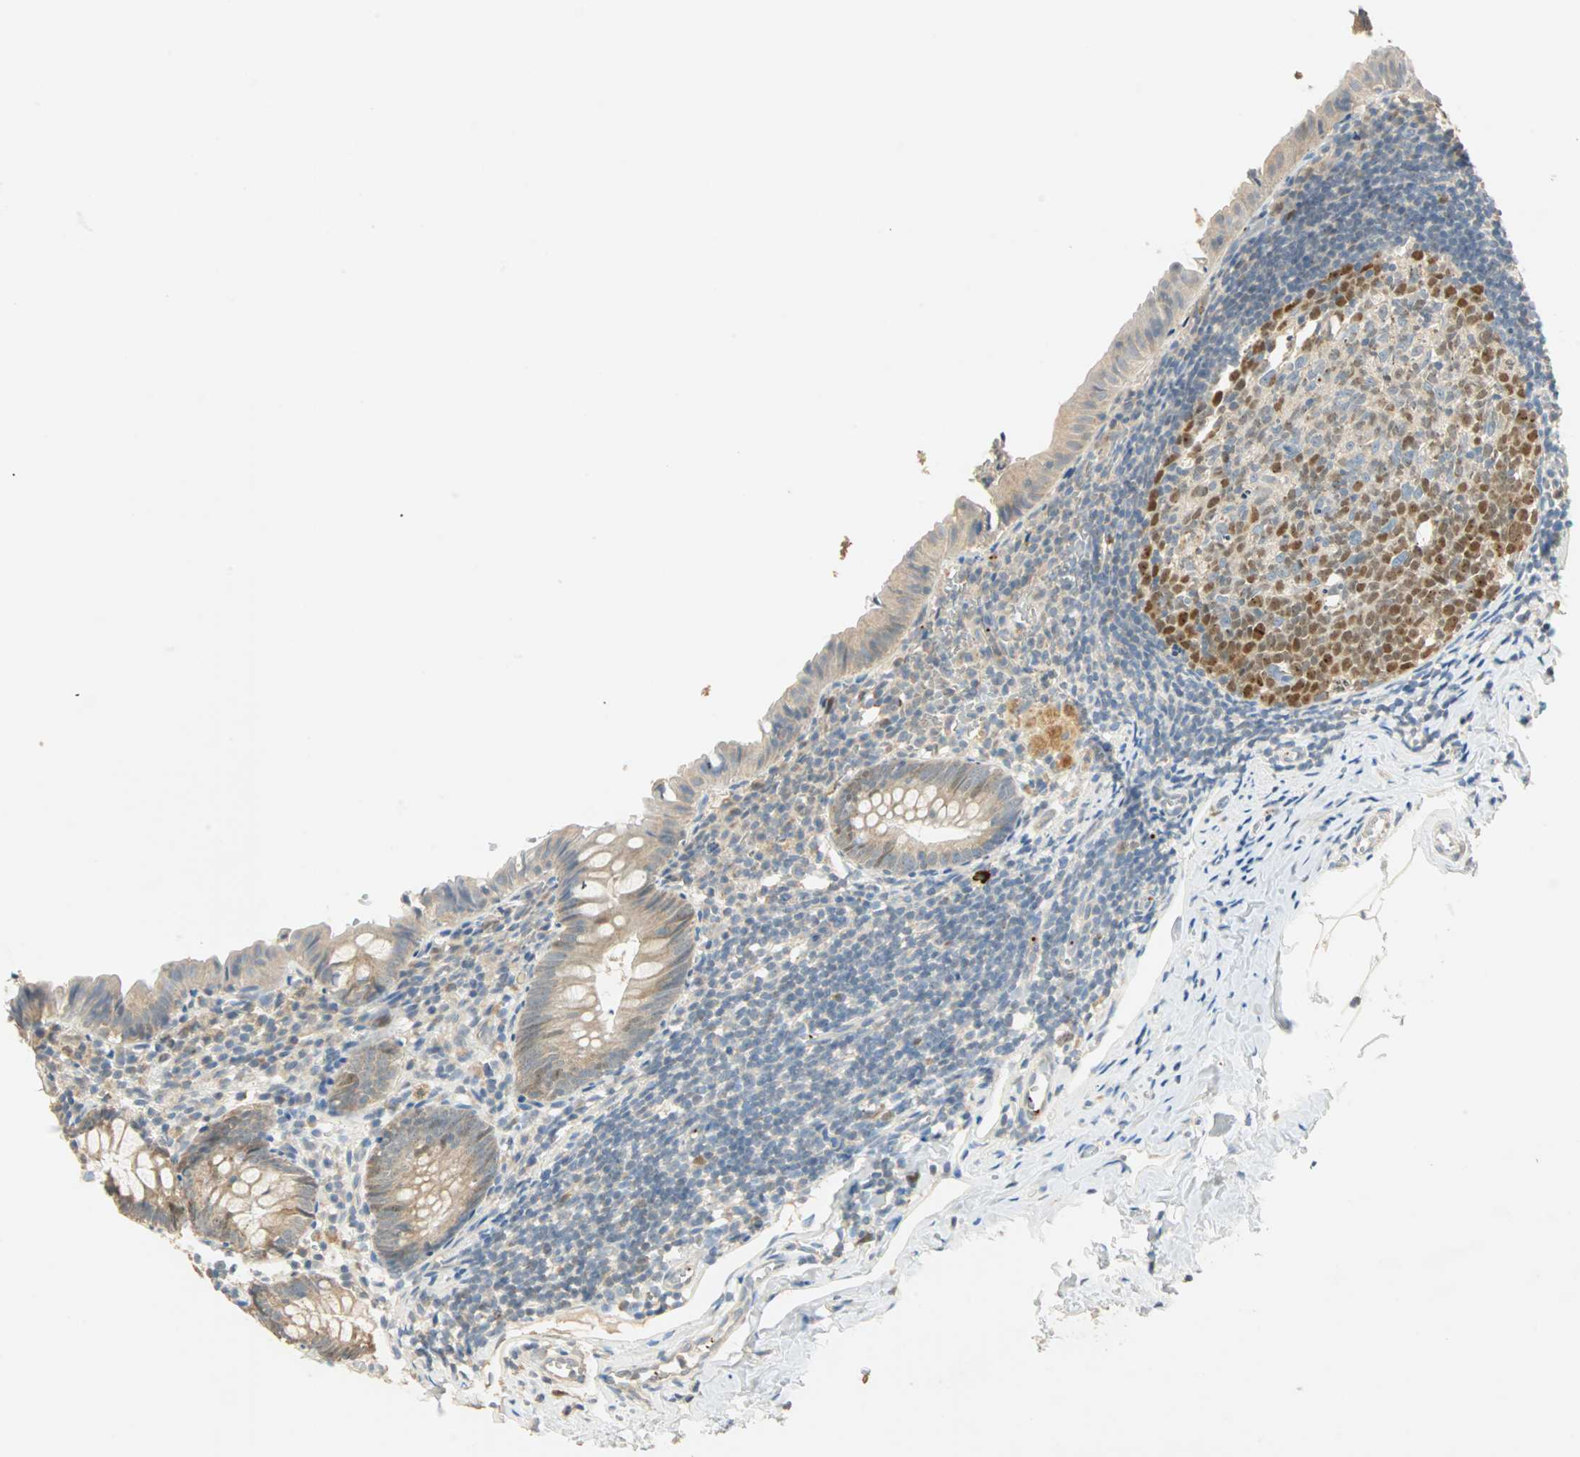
{"staining": {"intensity": "weak", "quantity": ">75%", "location": "cytoplasmic/membranous"}, "tissue": "appendix", "cell_type": "Glandular cells", "image_type": "normal", "snomed": [{"axis": "morphology", "description": "Normal tissue, NOS"}, {"axis": "topography", "description": "Appendix"}], "caption": "Weak cytoplasmic/membranous expression is identified in approximately >75% of glandular cells in unremarkable appendix.", "gene": "RAD18", "patient": {"sex": "female", "age": 10}}